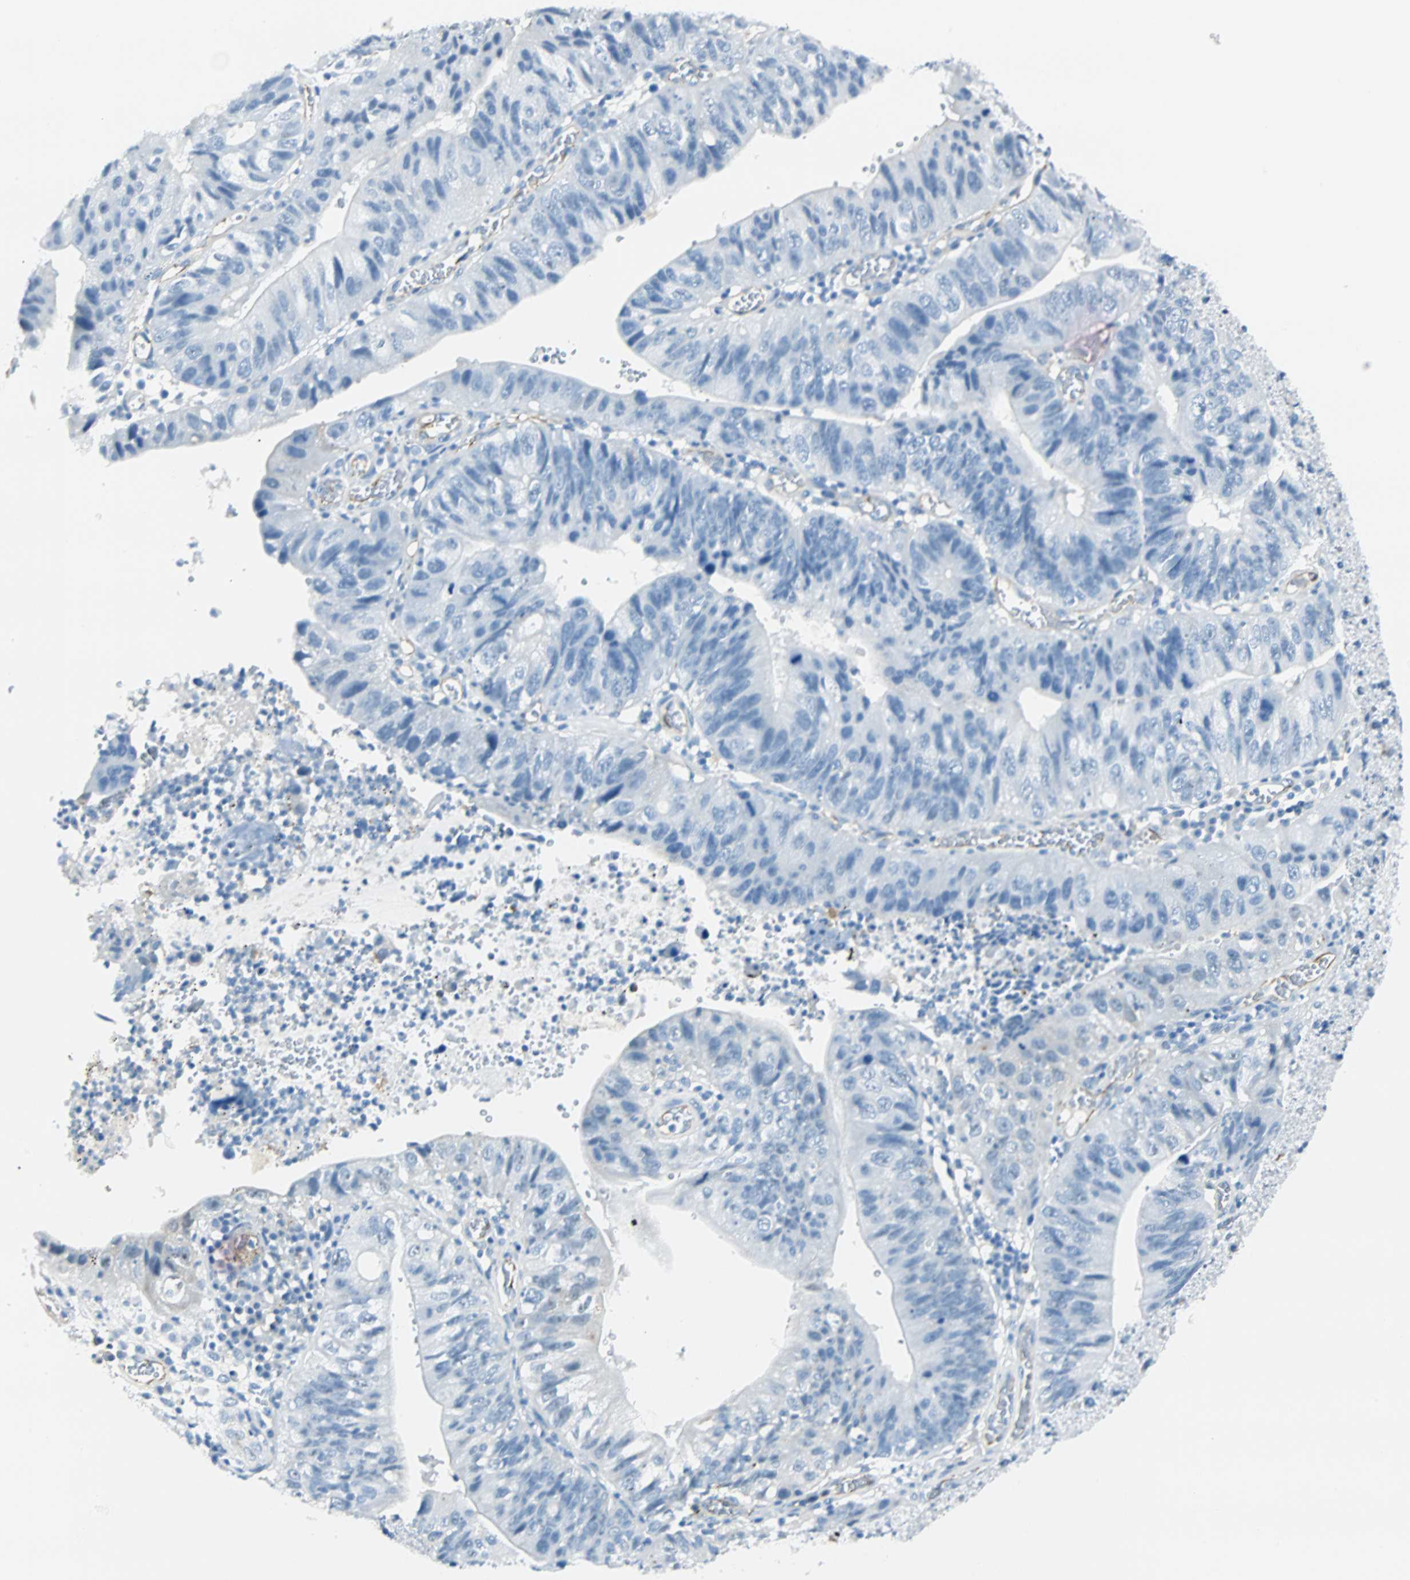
{"staining": {"intensity": "negative", "quantity": "none", "location": "none"}, "tissue": "stomach cancer", "cell_type": "Tumor cells", "image_type": "cancer", "snomed": [{"axis": "morphology", "description": "Adenocarcinoma, NOS"}, {"axis": "topography", "description": "Stomach"}], "caption": "Tumor cells are negative for brown protein staining in stomach adenocarcinoma.", "gene": "VPS9D1", "patient": {"sex": "male", "age": 59}}